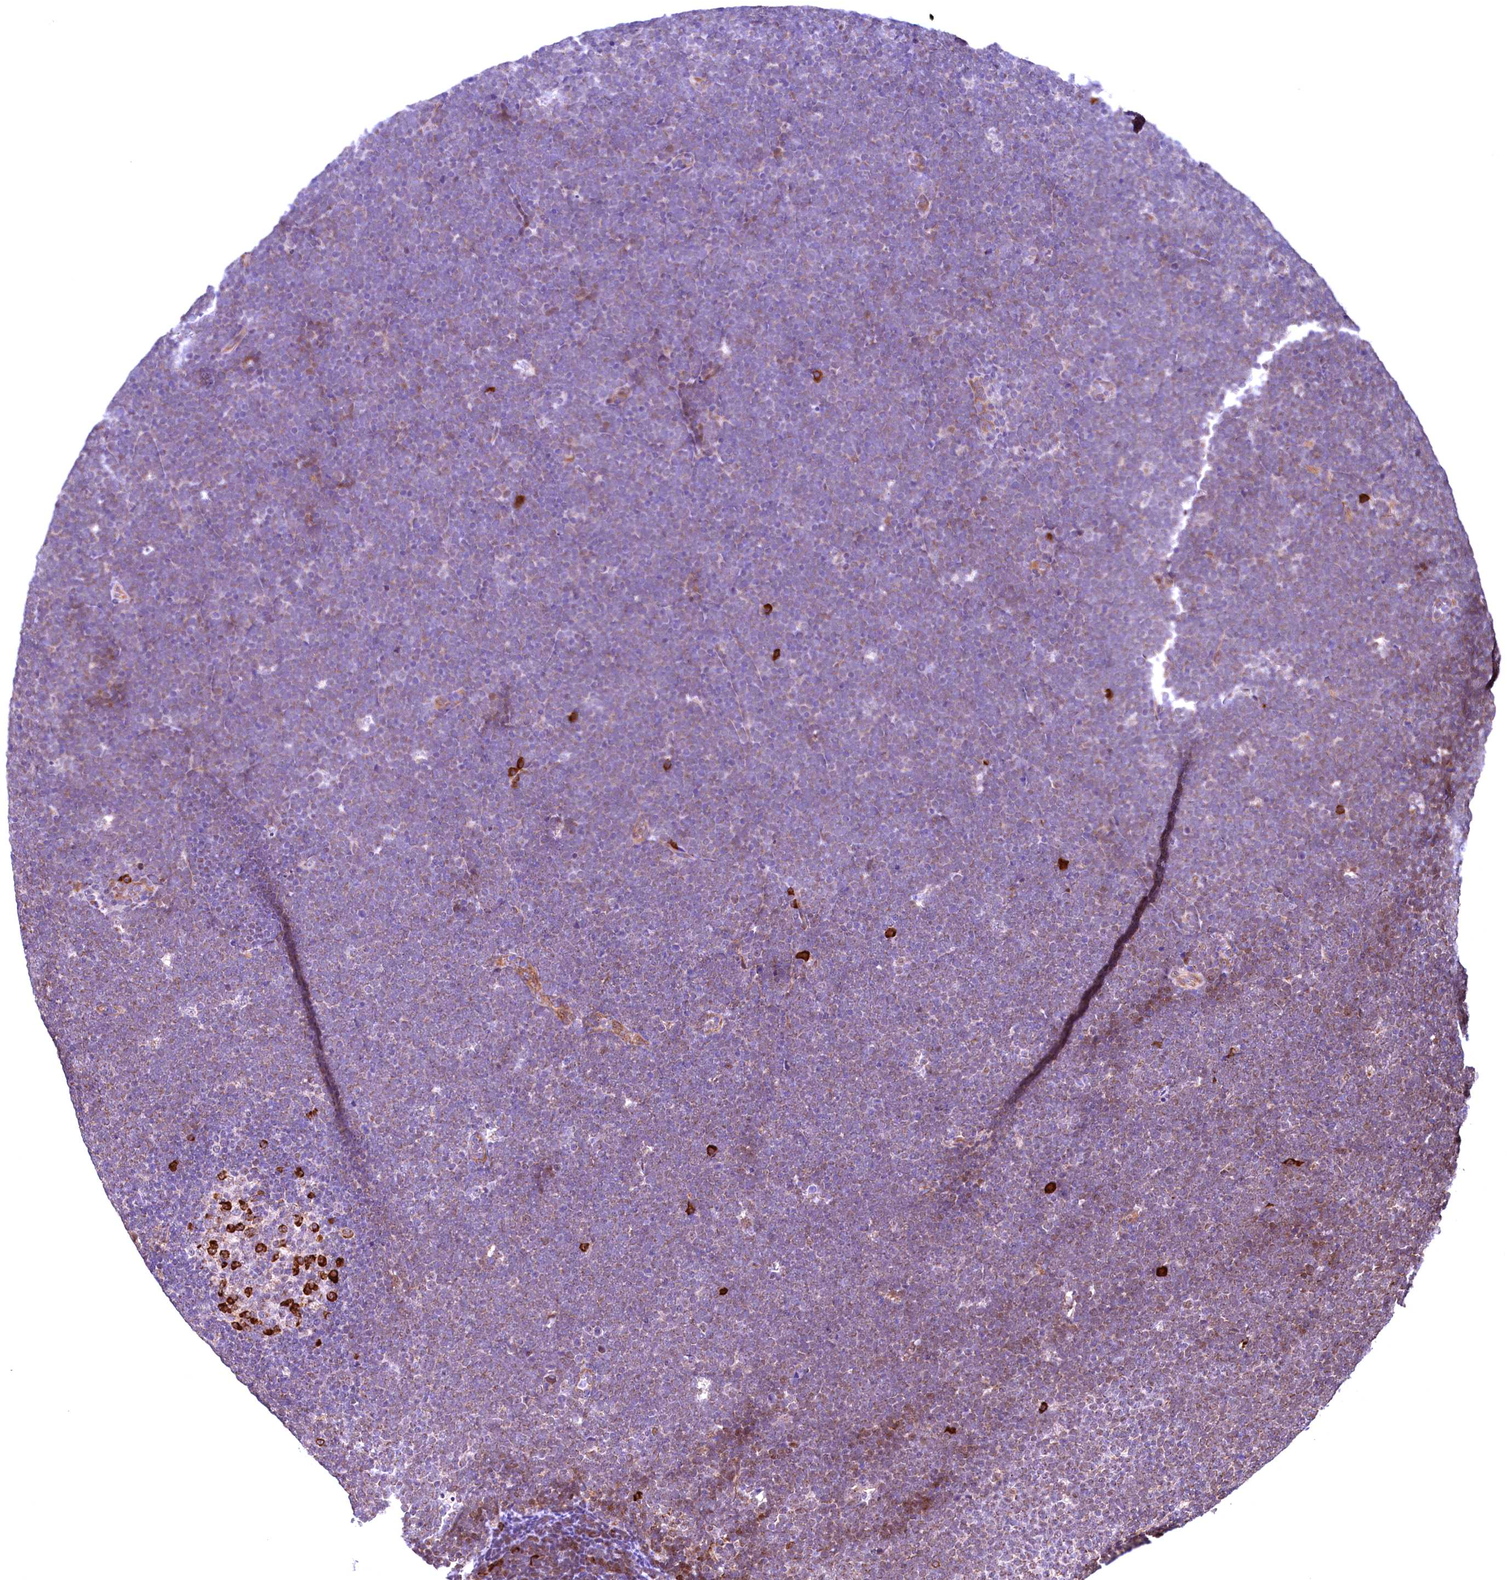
{"staining": {"intensity": "moderate", "quantity": "<25%", "location": "nuclear"}, "tissue": "lymphoma", "cell_type": "Tumor cells", "image_type": "cancer", "snomed": [{"axis": "morphology", "description": "Malignant lymphoma, non-Hodgkin's type, High grade"}, {"axis": "topography", "description": "Lymph node"}], "caption": "The image demonstrates a brown stain indicating the presence of a protein in the nuclear of tumor cells in lymphoma.", "gene": "RBFA", "patient": {"sex": "male", "age": 13}}